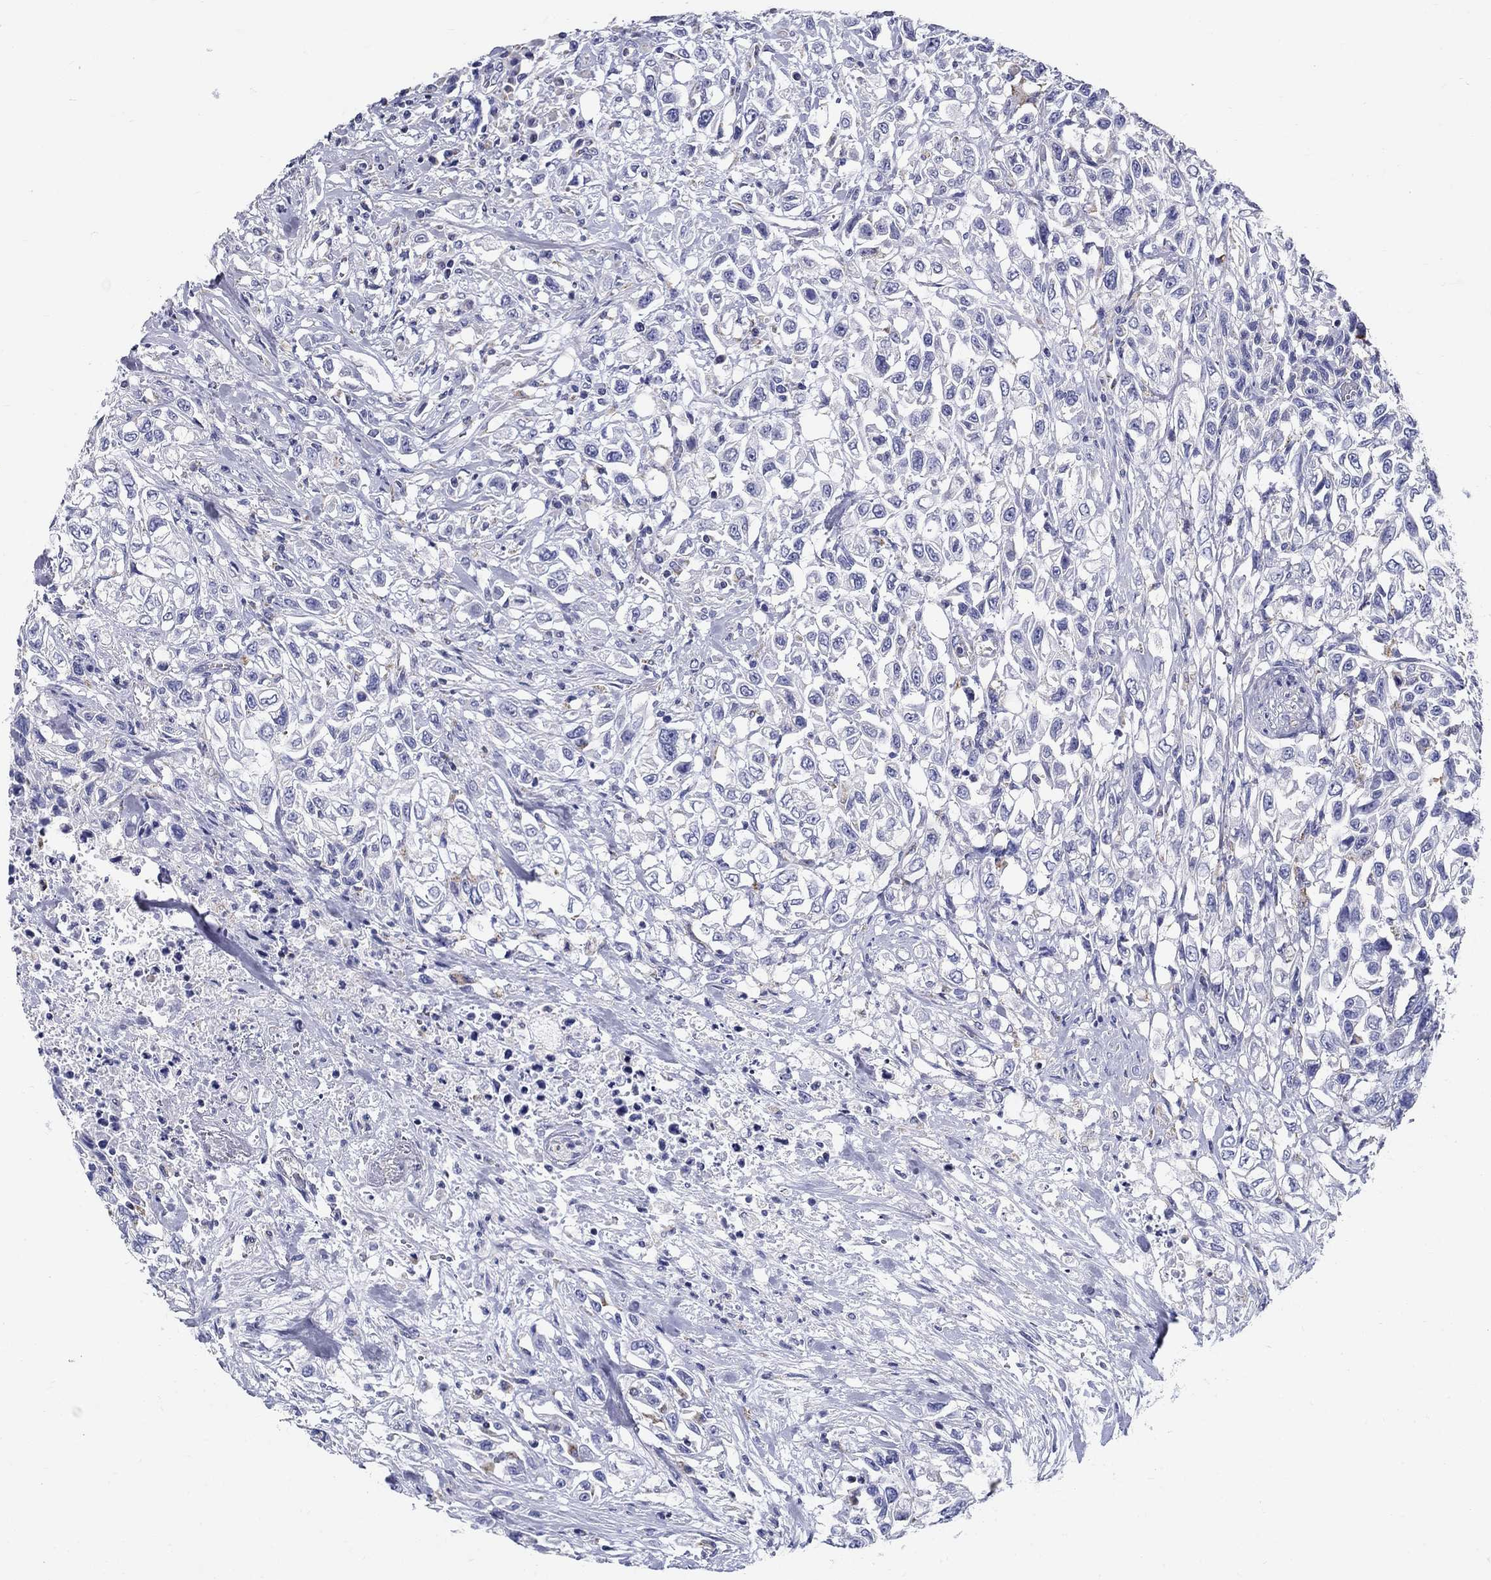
{"staining": {"intensity": "negative", "quantity": "none", "location": "none"}, "tissue": "urothelial cancer", "cell_type": "Tumor cells", "image_type": "cancer", "snomed": [{"axis": "morphology", "description": "Urothelial carcinoma, High grade"}, {"axis": "topography", "description": "Urinary bladder"}], "caption": "IHC of urothelial cancer shows no expression in tumor cells.", "gene": "UPB1", "patient": {"sex": "female", "age": 56}}